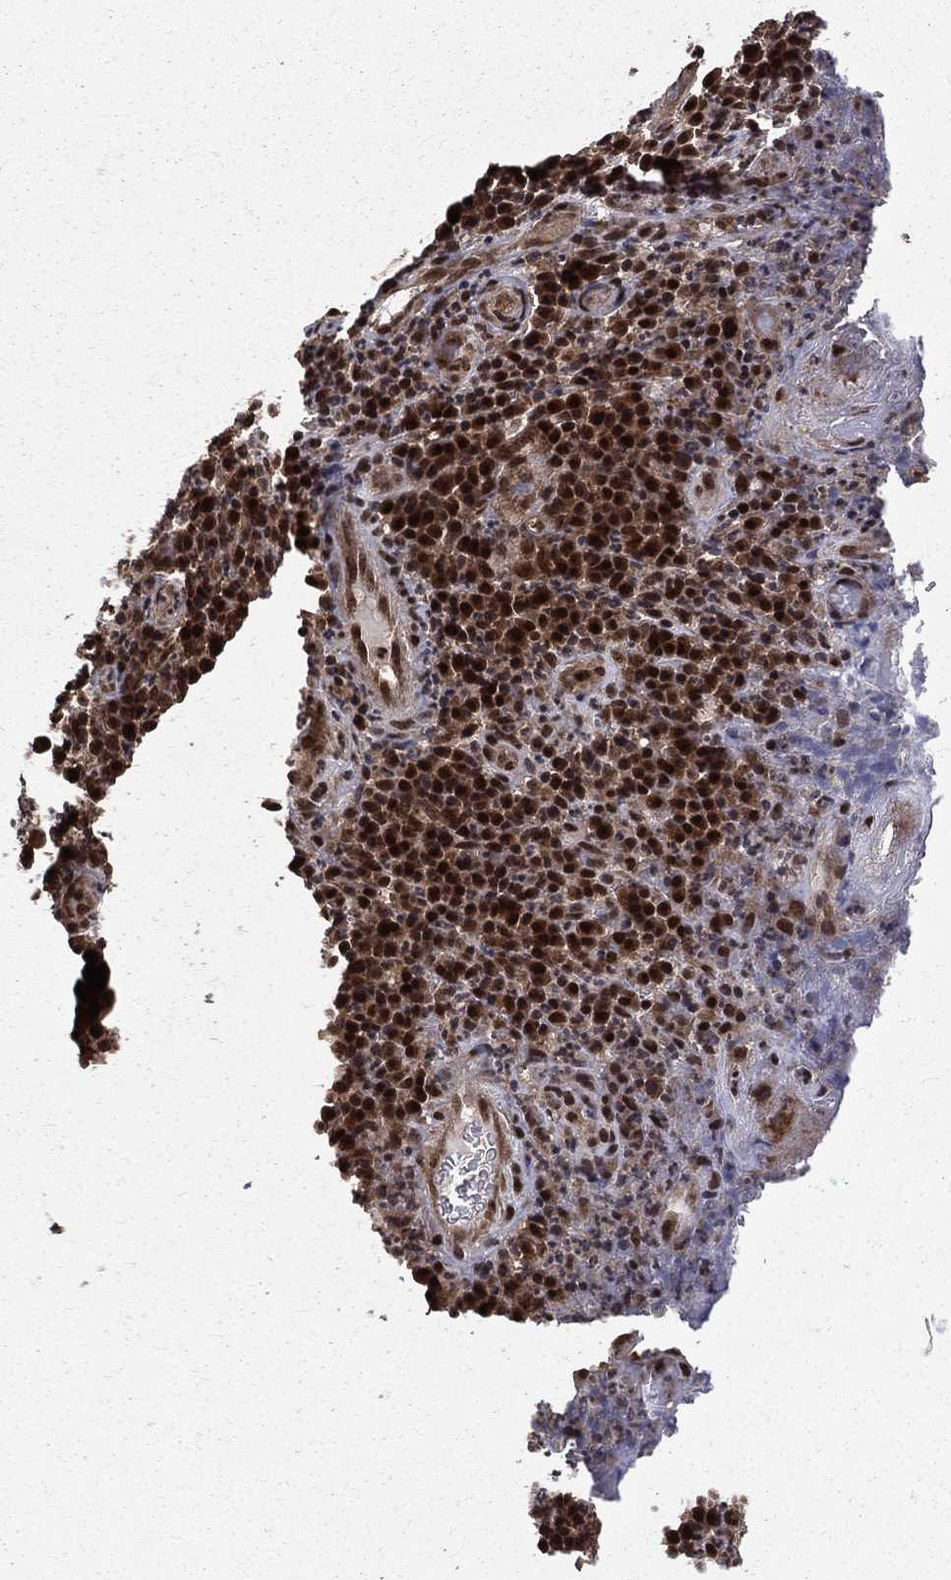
{"staining": {"intensity": "strong", "quantity": ">75%", "location": "cytoplasmic/membranous,nuclear"}, "tissue": "skin cancer", "cell_type": "Tumor cells", "image_type": "cancer", "snomed": [{"axis": "morphology", "description": "Squamous cell carcinoma, NOS"}, {"axis": "topography", "description": "Skin"}, {"axis": "topography", "description": "Anal"}], "caption": "IHC (DAB) staining of skin cancer (squamous cell carcinoma) exhibits strong cytoplasmic/membranous and nuclear protein staining in approximately >75% of tumor cells.", "gene": "COPS4", "patient": {"sex": "female", "age": 51}}